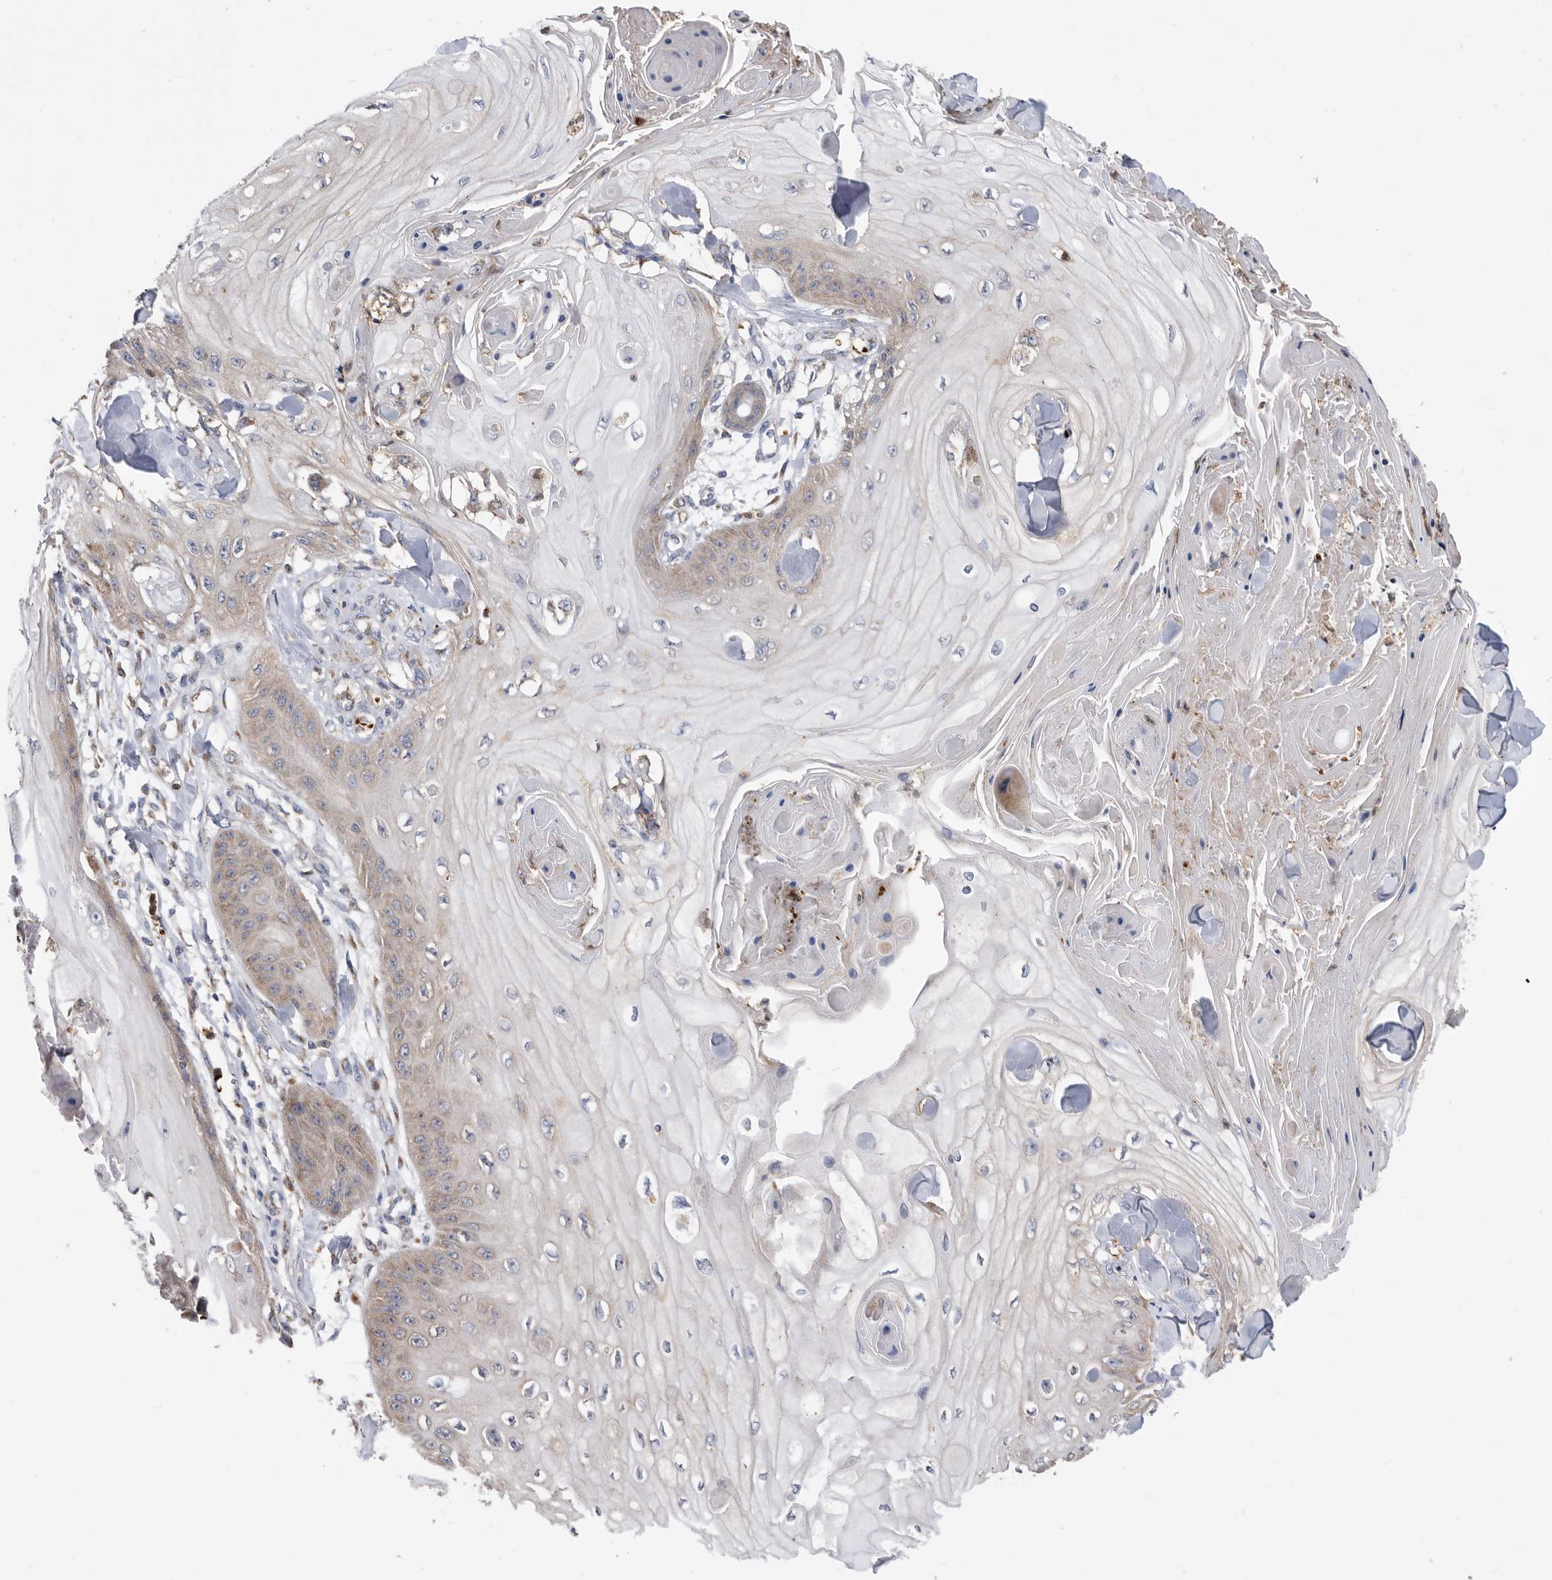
{"staining": {"intensity": "weak", "quantity": "<25%", "location": "cytoplasmic/membranous"}, "tissue": "skin cancer", "cell_type": "Tumor cells", "image_type": "cancer", "snomed": [{"axis": "morphology", "description": "Squamous cell carcinoma, NOS"}, {"axis": "topography", "description": "Skin"}], "caption": "IHC image of neoplastic tissue: skin cancer stained with DAB (3,3'-diaminobenzidine) displays no significant protein positivity in tumor cells.", "gene": "CRISPLD2", "patient": {"sex": "male", "age": 74}}